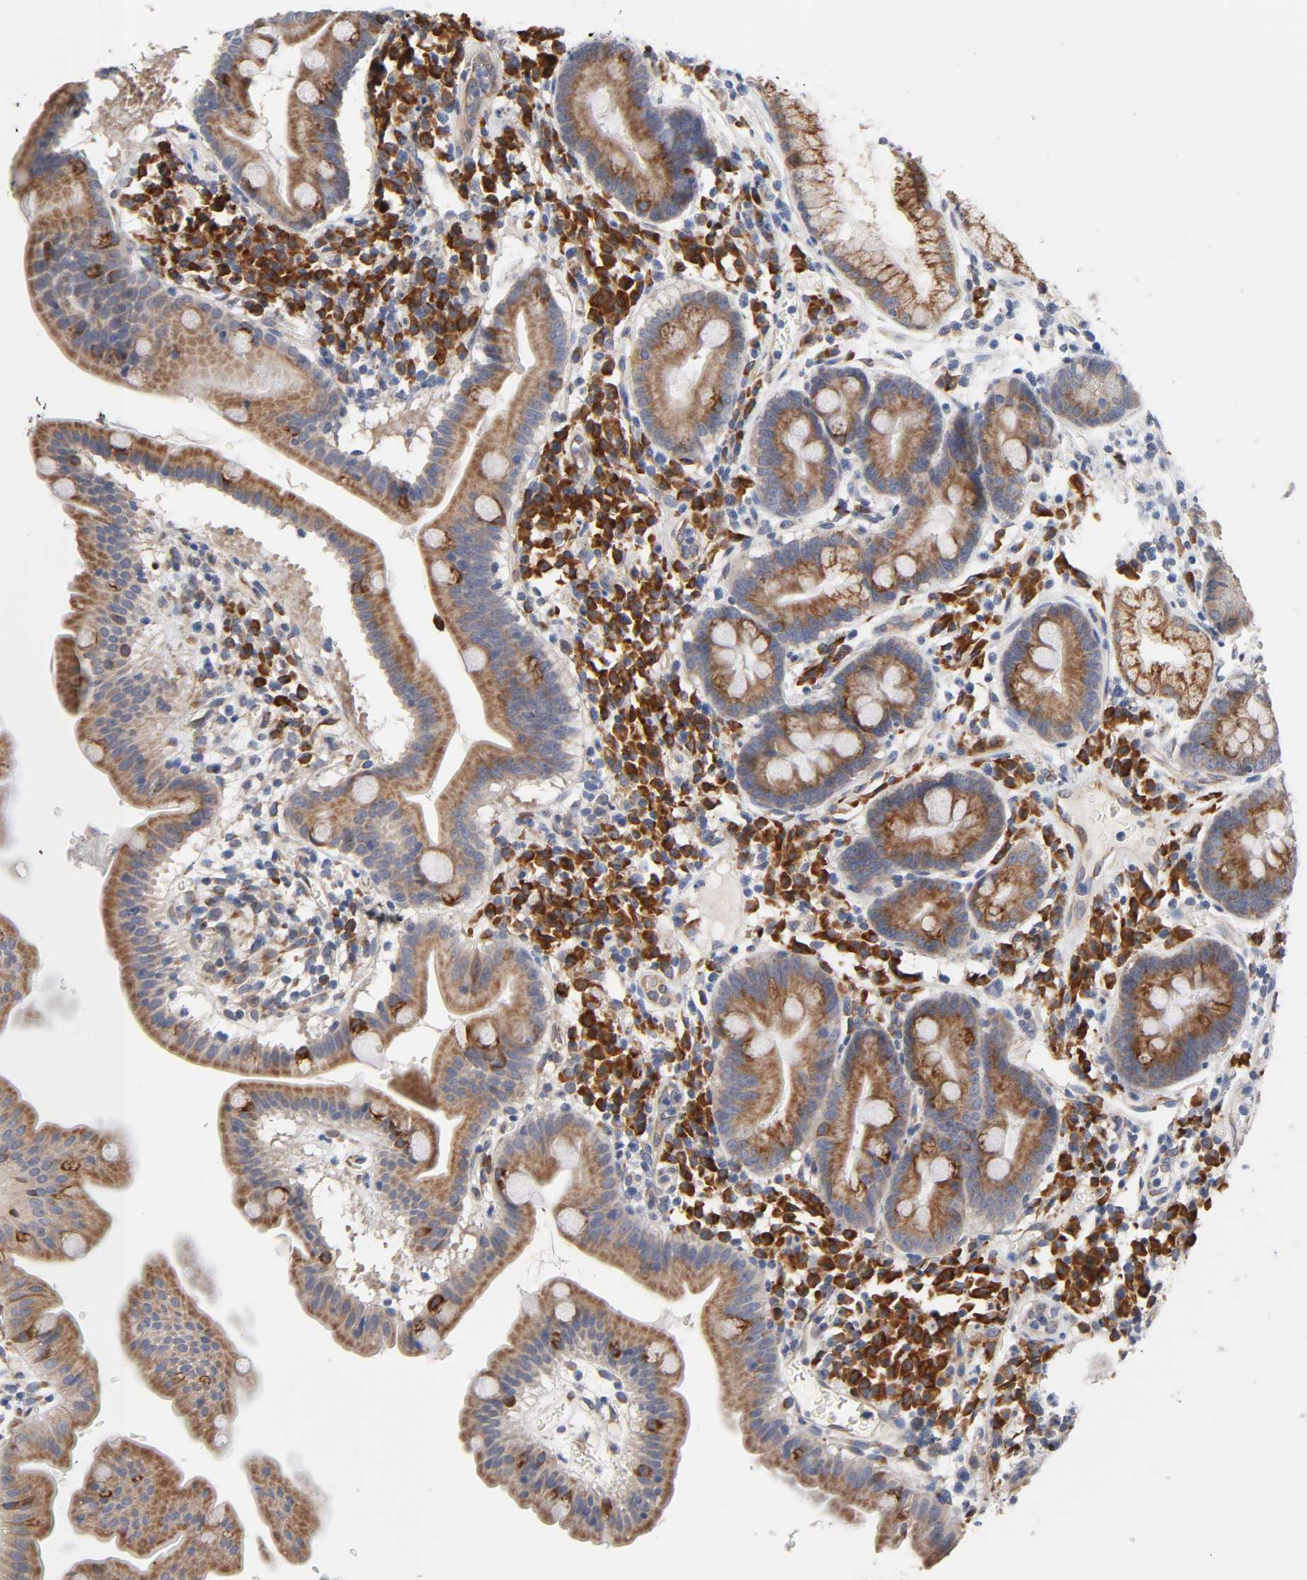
{"staining": {"intensity": "moderate", "quantity": ">75%", "location": "cytoplasmic/membranous"}, "tissue": "duodenum", "cell_type": "Glandular cells", "image_type": "normal", "snomed": [{"axis": "morphology", "description": "Normal tissue, NOS"}, {"axis": "topography", "description": "Duodenum"}], "caption": "Immunohistochemistry staining of unremarkable duodenum, which reveals medium levels of moderate cytoplasmic/membranous positivity in approximately >75% of glandular cells indicating moderate cytoplasmic/membranous protein expression. The staining was performed using DAB (brown) for protein detection and nuclei were counterstained in hematoxylin (blue).", "gene": "HDLBP", "patient": {"sex": "male", "age": 50}}